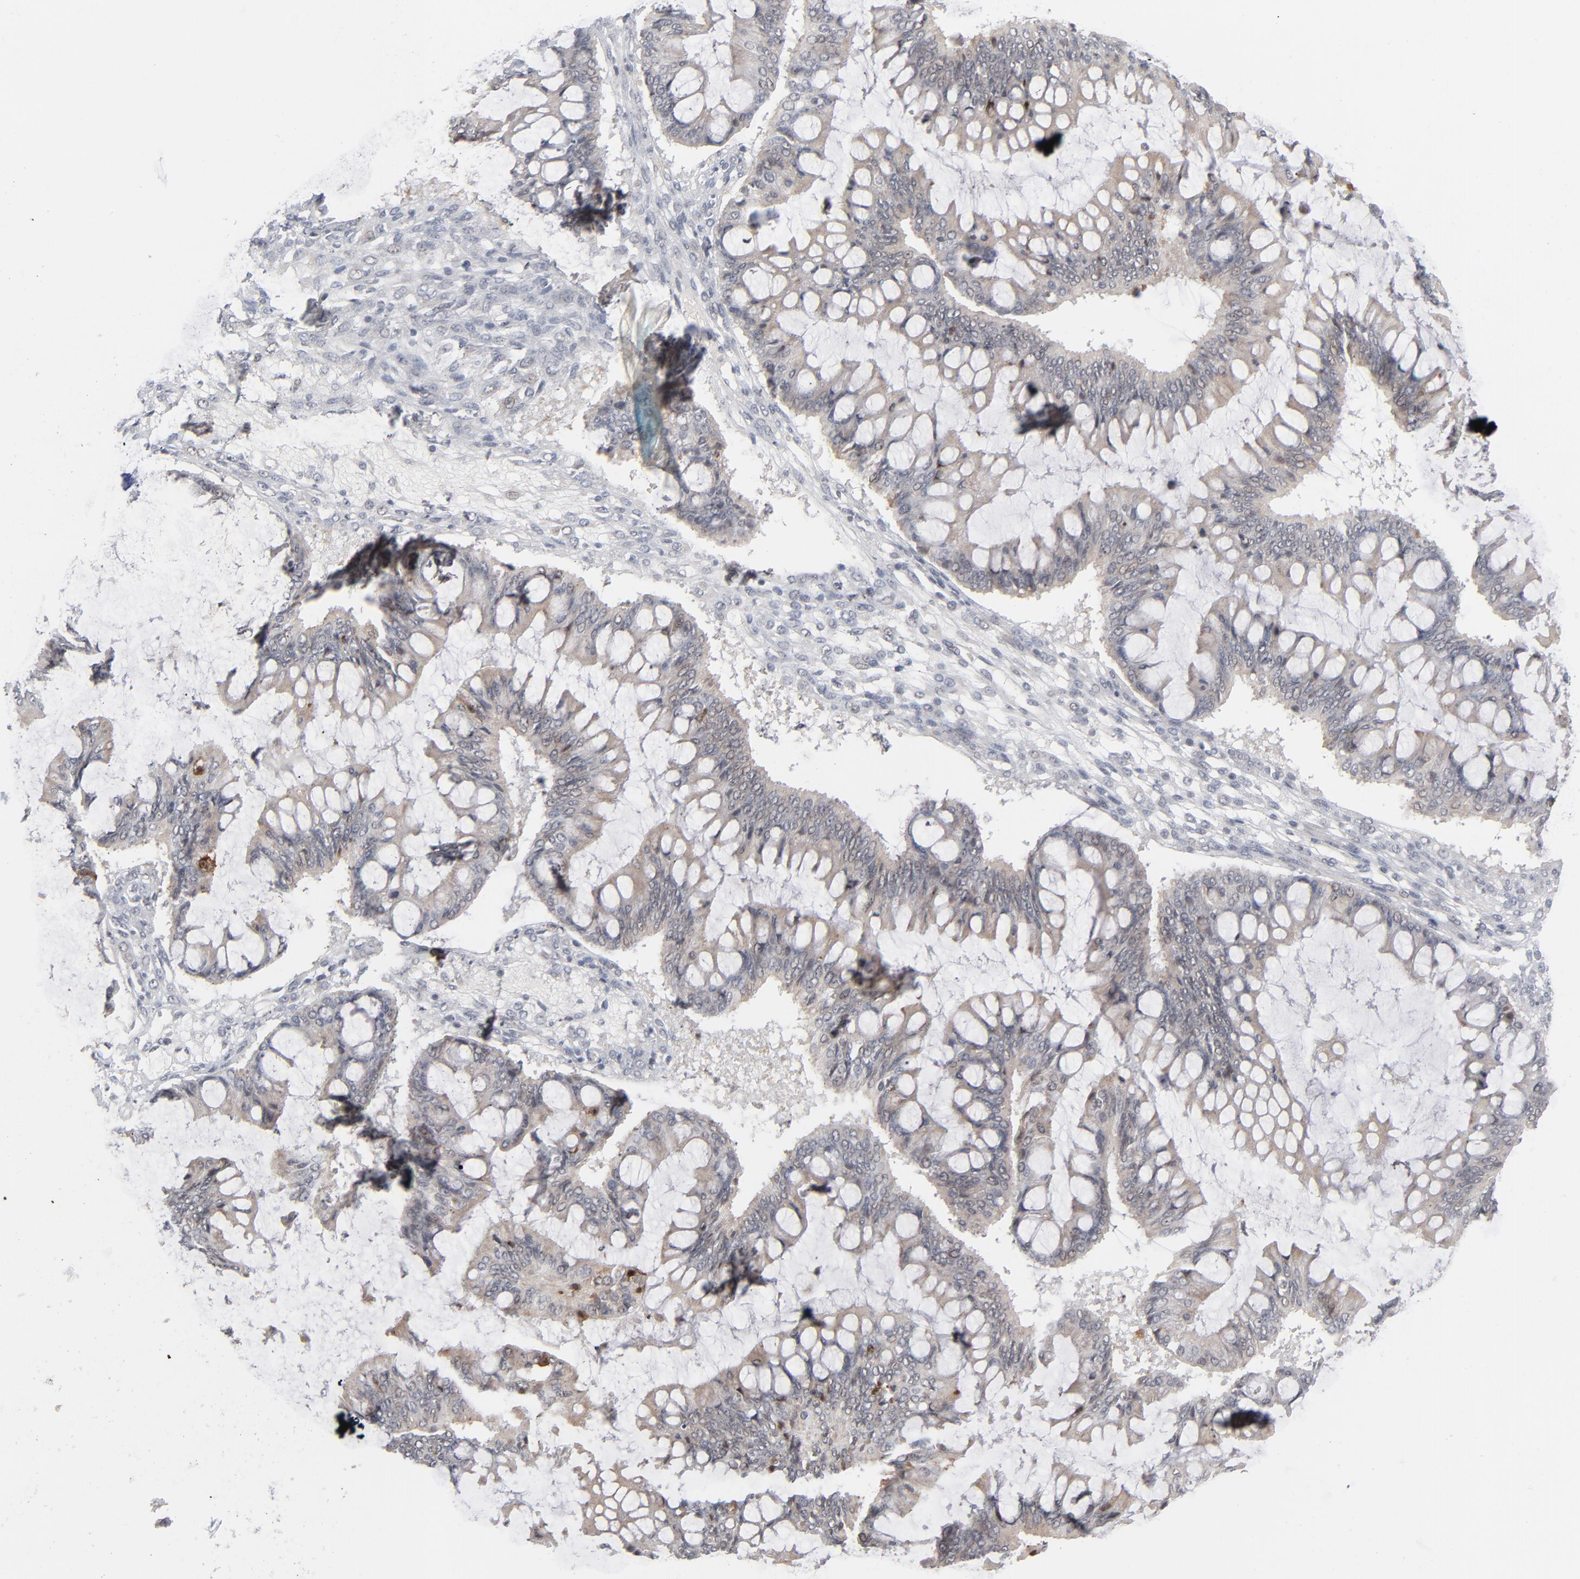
{"staining": {"intensity": "negative", "quantity": "none", "location": "none"}, "tissue": "ovarian cancer", "cell_type": "Tumor cells", "image_type": "cancer", "snomed": [{"axis": "morphology", "description": "Cystadenocarcinoma, mucinous, NOS"}, {"axis": "topography", "description": "Ovary"}], "caption": "Ovarian cancer (mucinous cystadenocarcinoma) stained for a protein using immunohistochemistry exhibits no staining tumor cells.", "gene": "POF1B", "patient": {"sex": "female", "age": 73}}